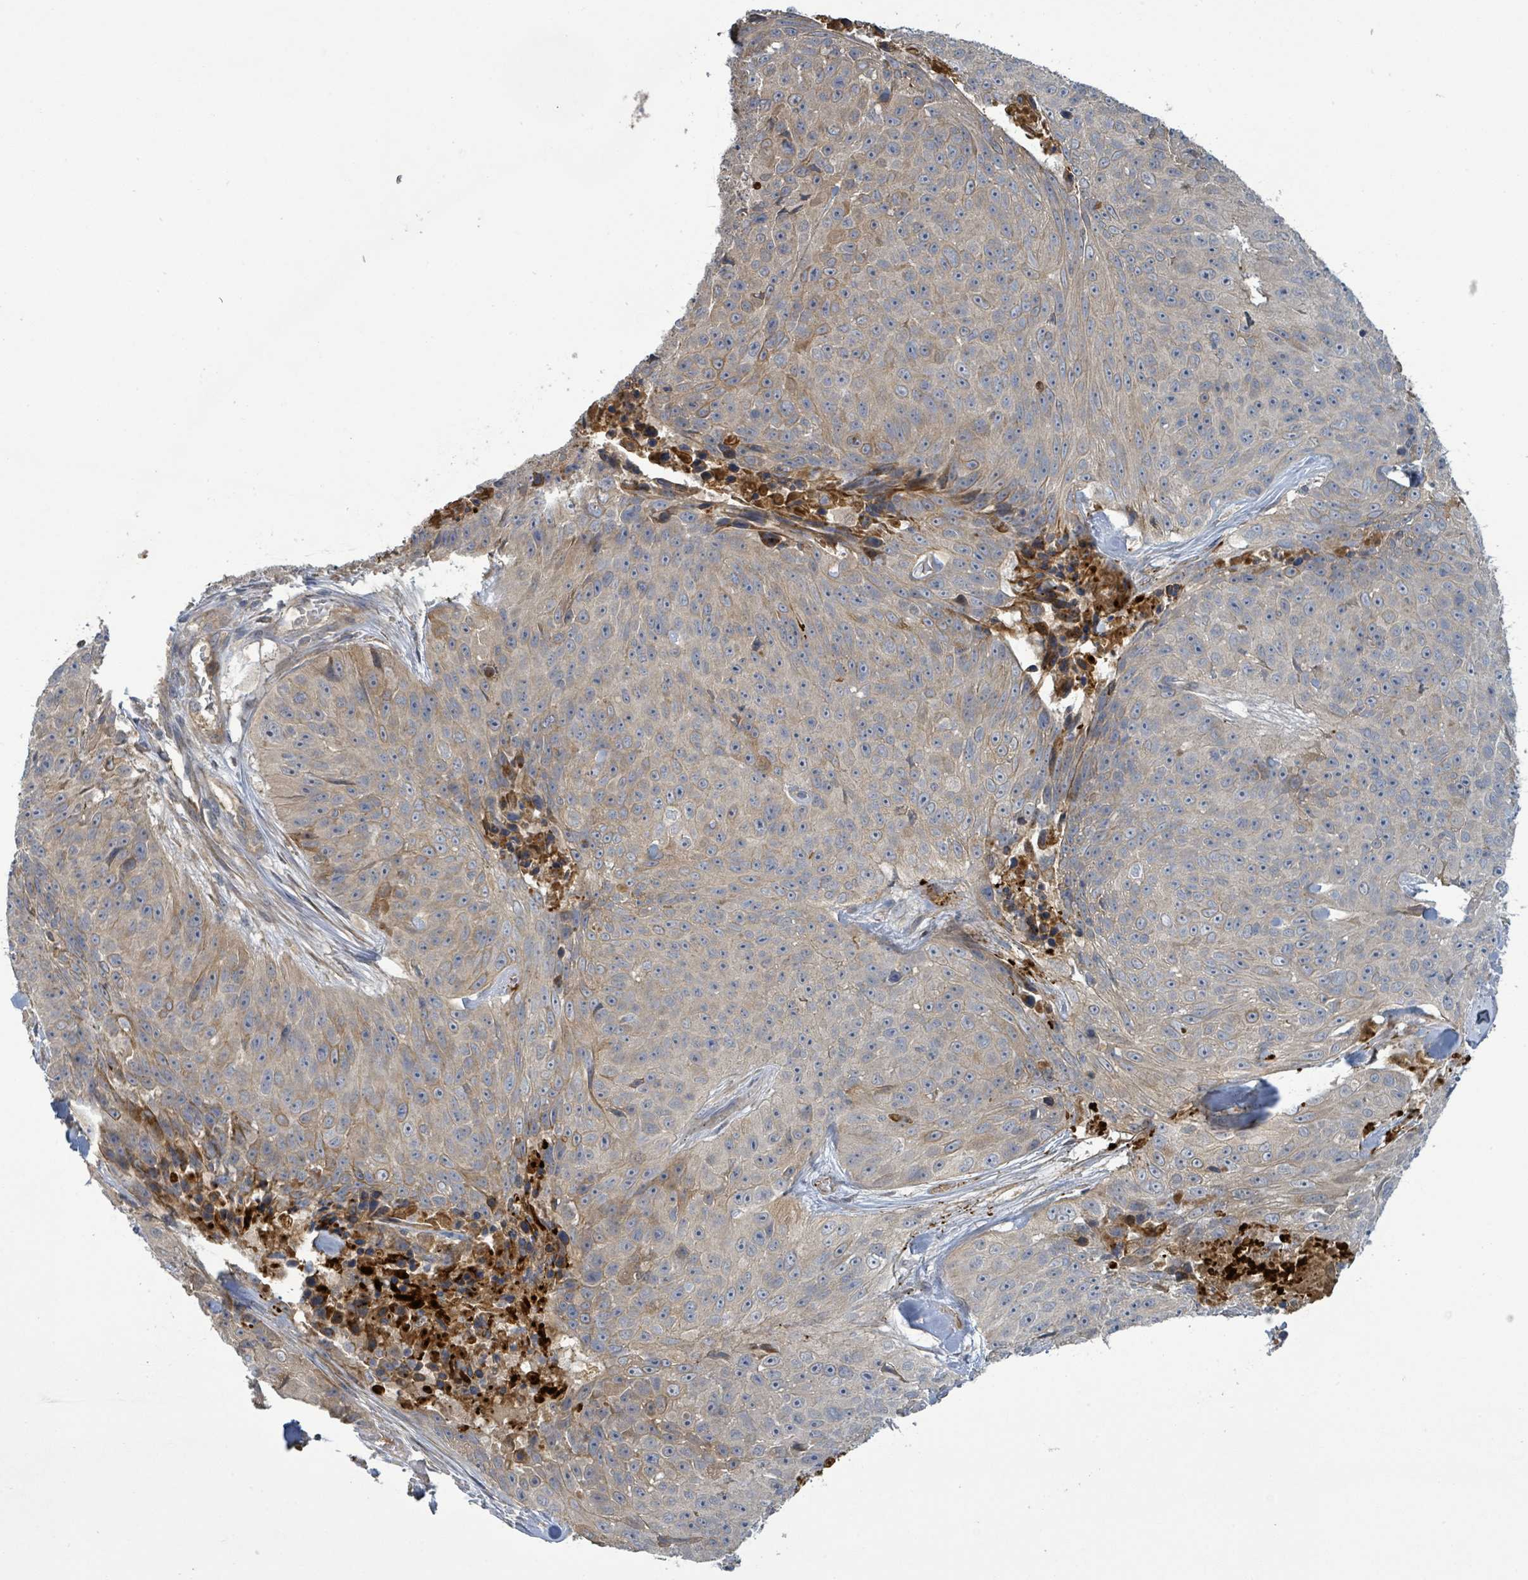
{"staining": {"intensity": "weak", "quantity": "25%-75%", "location": "cytoplasmic/membranous"}, "tissue": "skin cancer", "cell_type": "Tumor cells", "image_type": "cancer", "snomed": [{"axis": "morphology", "description": "Squamous cell carcinoma, NOS"}, {"axis": "topography", "description": "Skin"}], "caption": "Skin cancer (squamous cell carcinoma) tissue displays weak cytoplasmic/membranous positivity in about 25%-75% of tumor cells", "gene": "STARD4", "patient": {"sex": "female", "age": 87}}